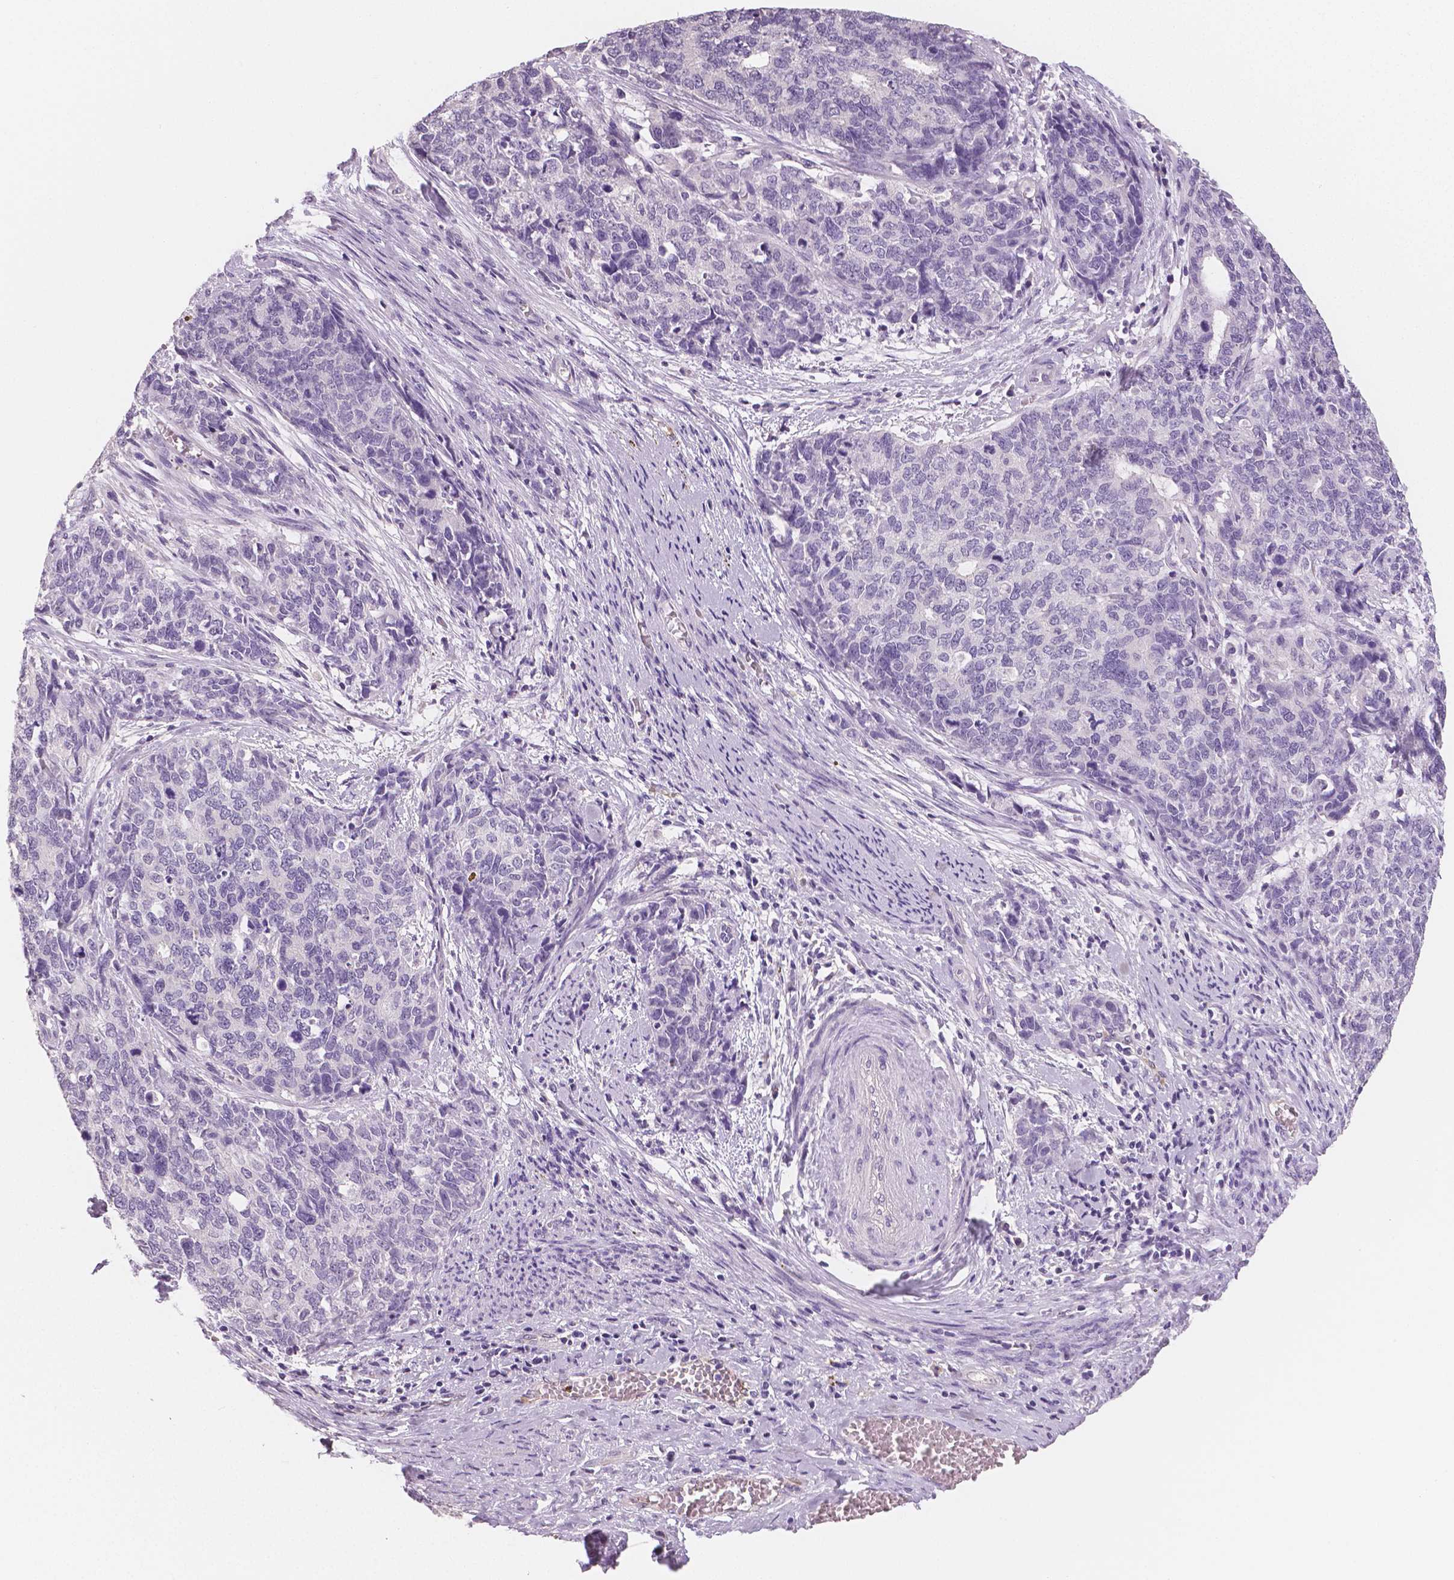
{"staining": {"intensity": "negative", "quantity": "none", "location": "none"}, "tissue": "cervical cancer", "cell_type": "Tumor cells", "image_type": "cancer", "snomed": [{"axis": "morphology", "description": "Squamous cell carcinoma, NOS"}, {"axis": "topography", "description": "Cervix"}], "caption": "Tumor cells are negative for brown protein staining in cervical cancer.", "gene": "TSPAN7", "patient": {"sex": "female", "age": 63}}